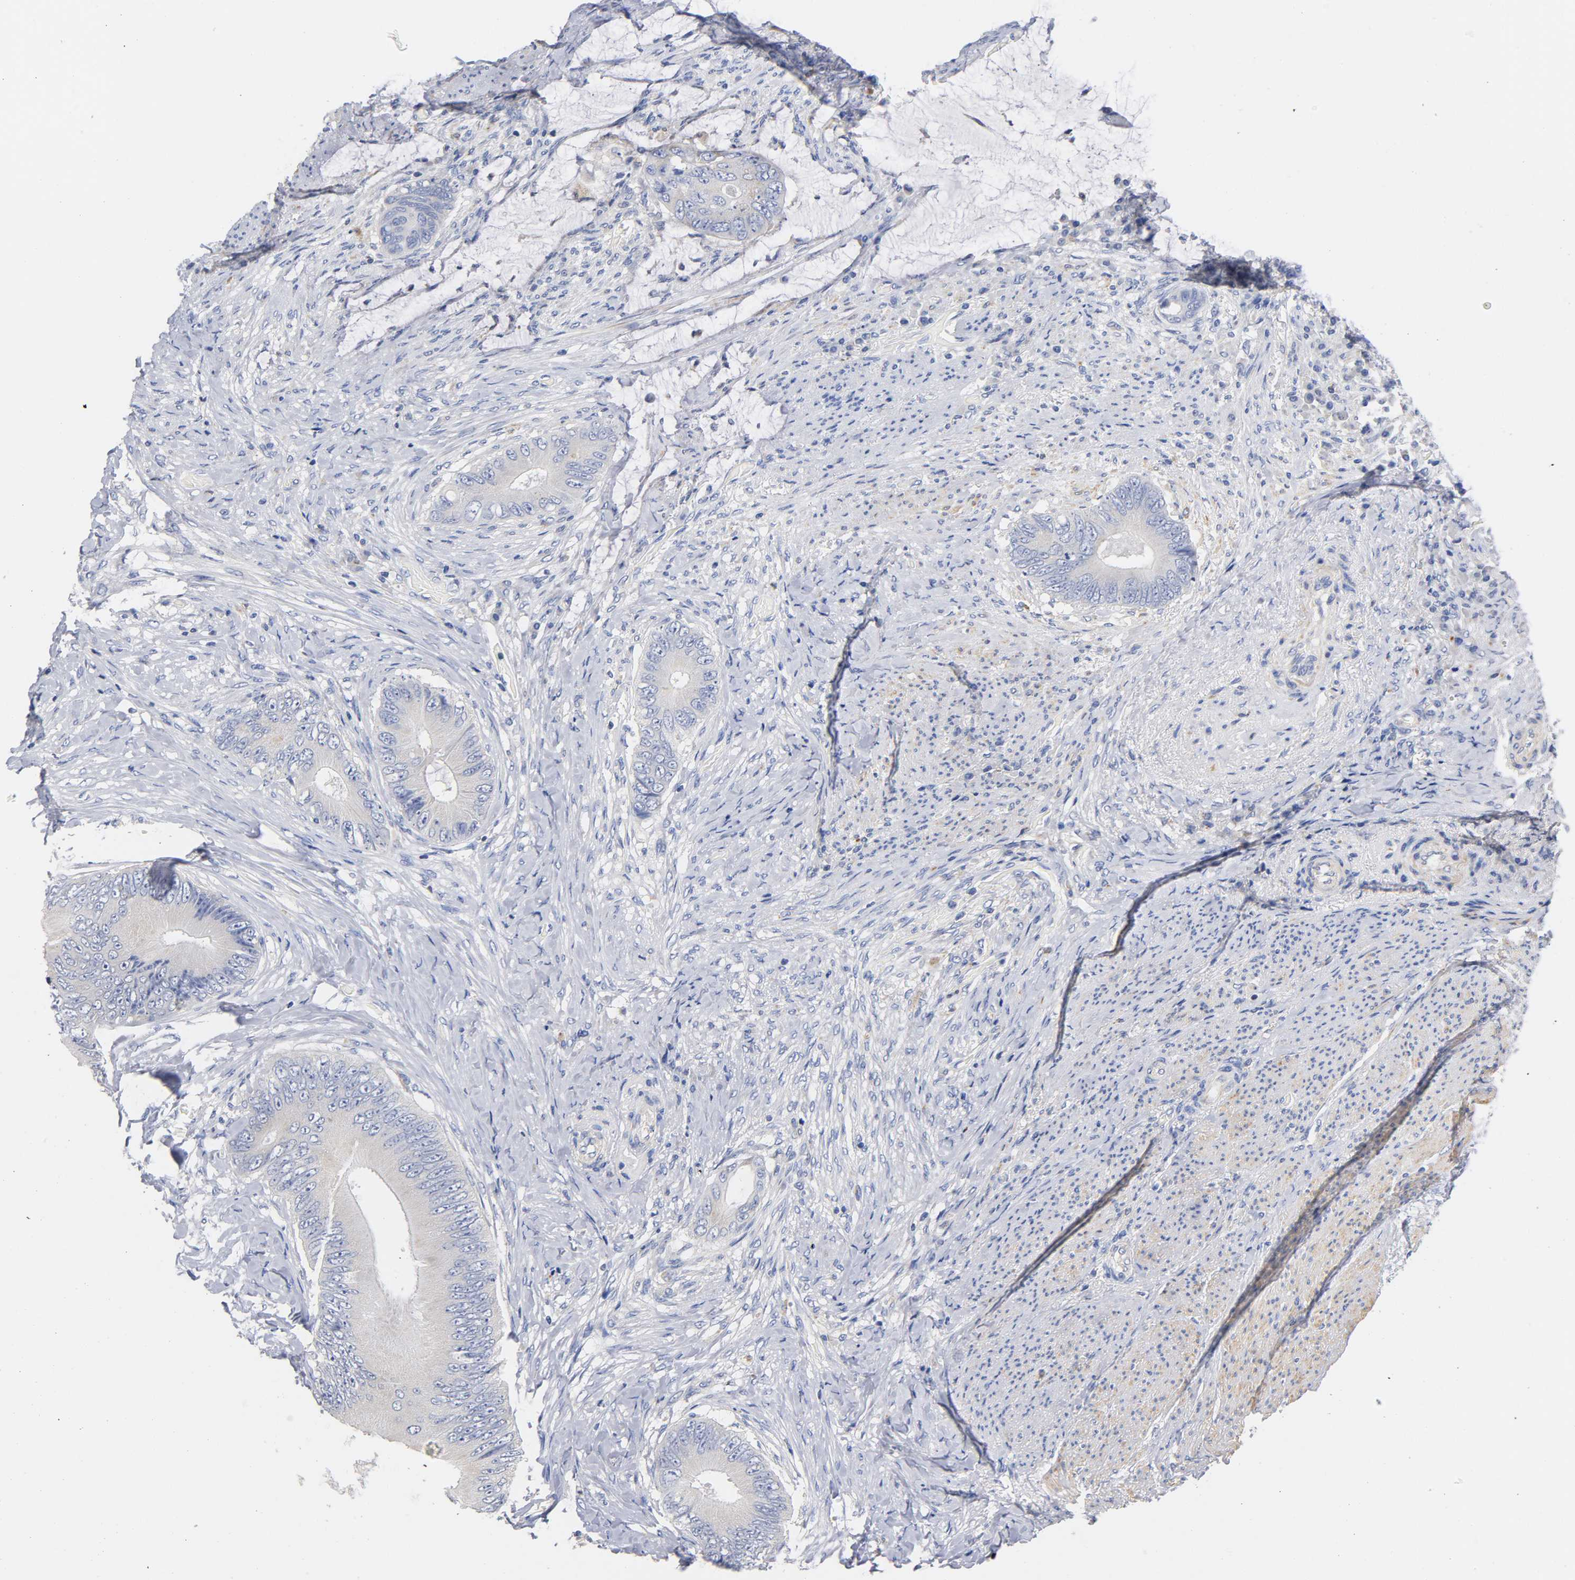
{"staining": {"intensity": "weak", "quantity": "<25%", "location": "cytoplasmic/membranous"}, "tissue": "colorectal cancer", "cell_type": "Tumor cells", "image_type": "cancer", "snomed": [{"axis": "morphology", "description": "Normal tissue, NOS"}, {"axis": "morphology", "description": "Adenocarcinoma, NOS"}, {"axis": "topography", "description": "Rectum"}, {"axis": "topography", "description": "Peripheral nerve tissue"}], "caption": "An immunohistochemistry (IHC) histopathology image of adenocarcinoma (colorectal) is shown. There is no staining in tumor cells of adenocarcinoma (colorectal). (DAB (3,3'-diaminobenzidine) immunohistochemistry (IHC) visualized using brightfield microscopy, high magnification).", "gene": "SEMA5A", "patient": {"sex": "female", "age": 77}}